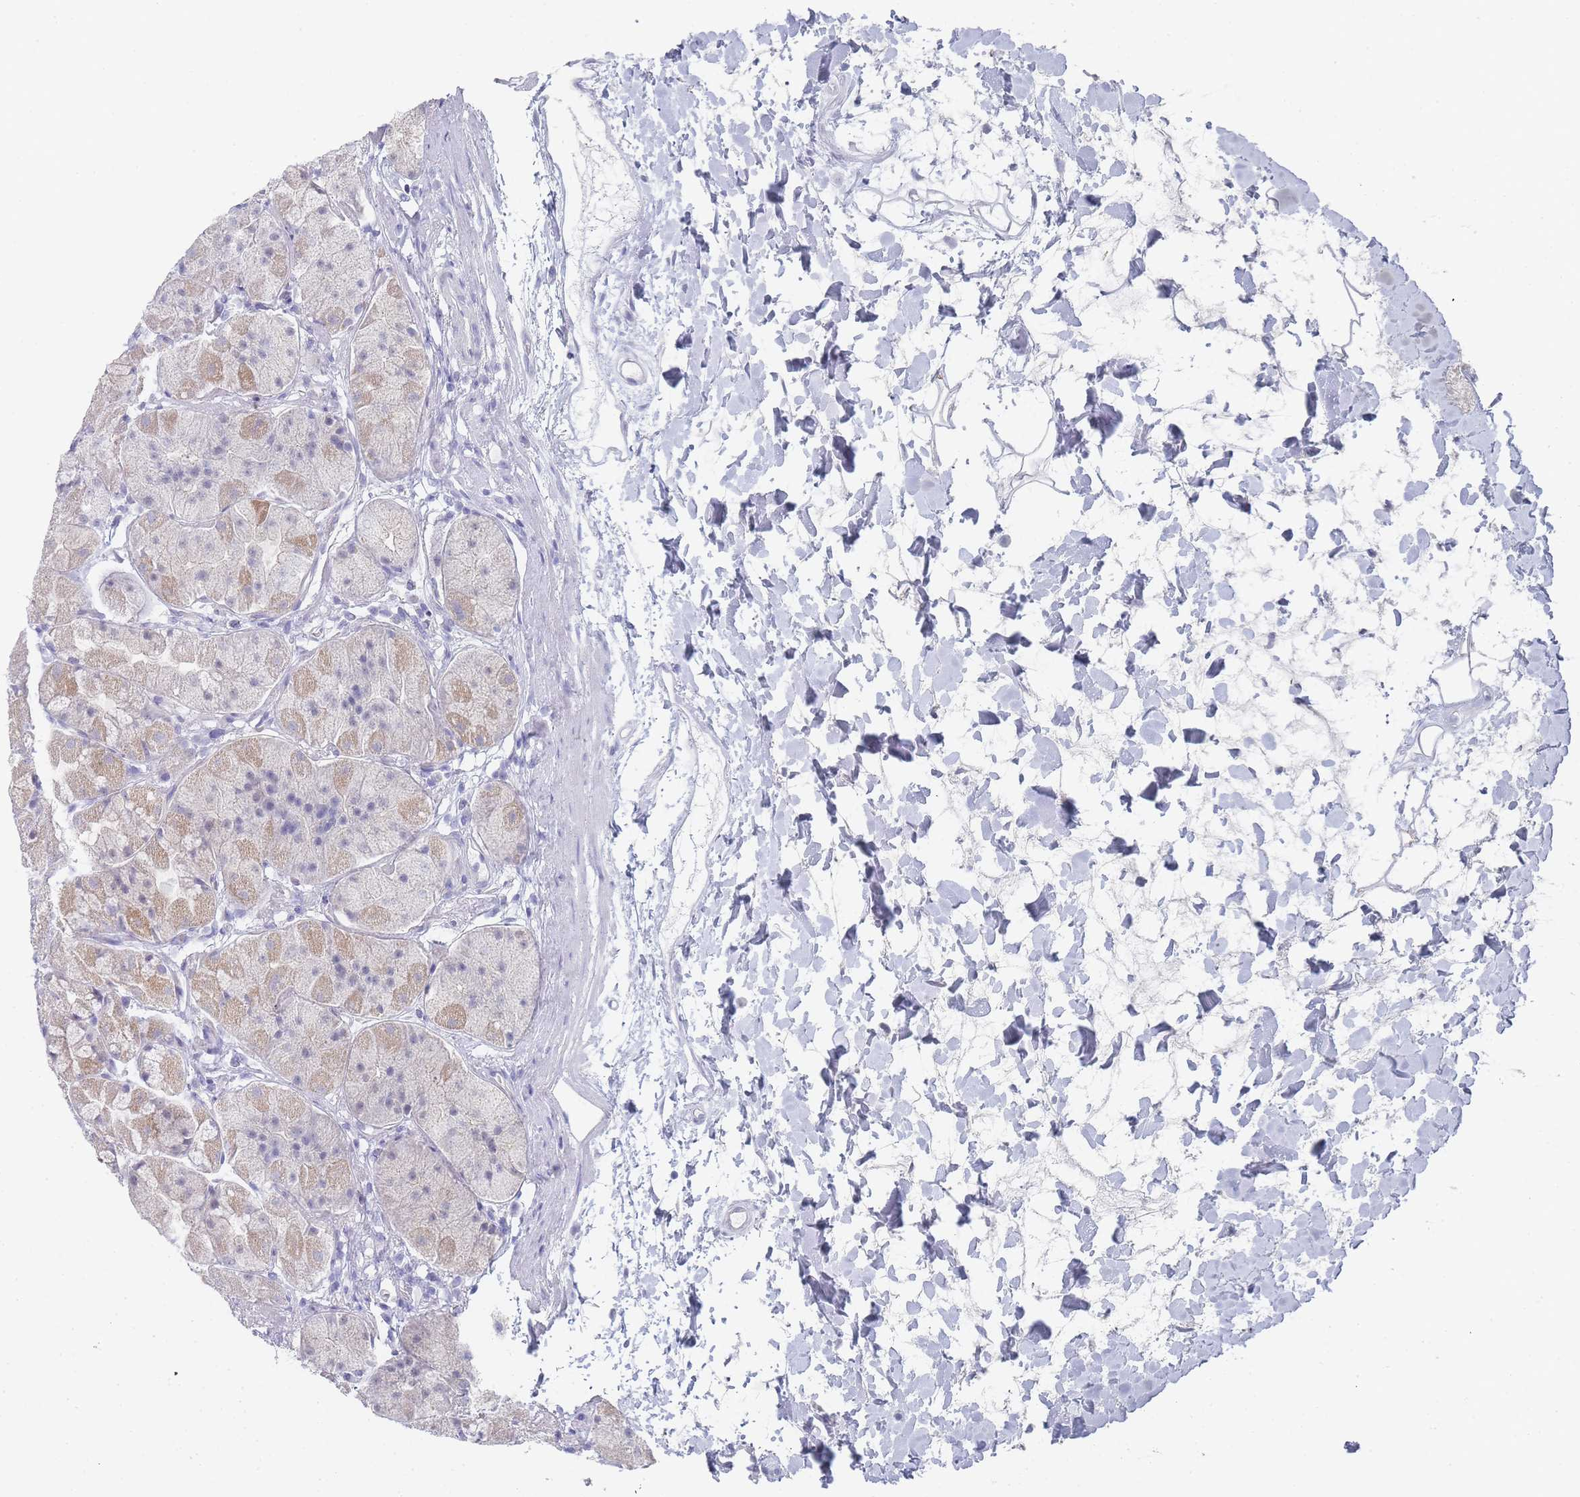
{"staining": {"intensity": "weak", "quantity": "<25%", "location": "cytoplasmic/membranous"}, "tissue": "stomach", "cell_type": "Glandular cells", "image_type": "normal", "snomed": [{"axis": "morphology", "description": "Normal tissue, NOS"}, {"axis": "topography", "description": "Stomach"}], "caption": "Immunohistochemistry of benign stomach displays no positivity in glandular cells. (DAB (3,3'-diaminobenzidine) IHC visualized using brightfield microscopy, high magnification).", "gene": "IMPG1", "patient": {"sex": "male", "age": 57}}